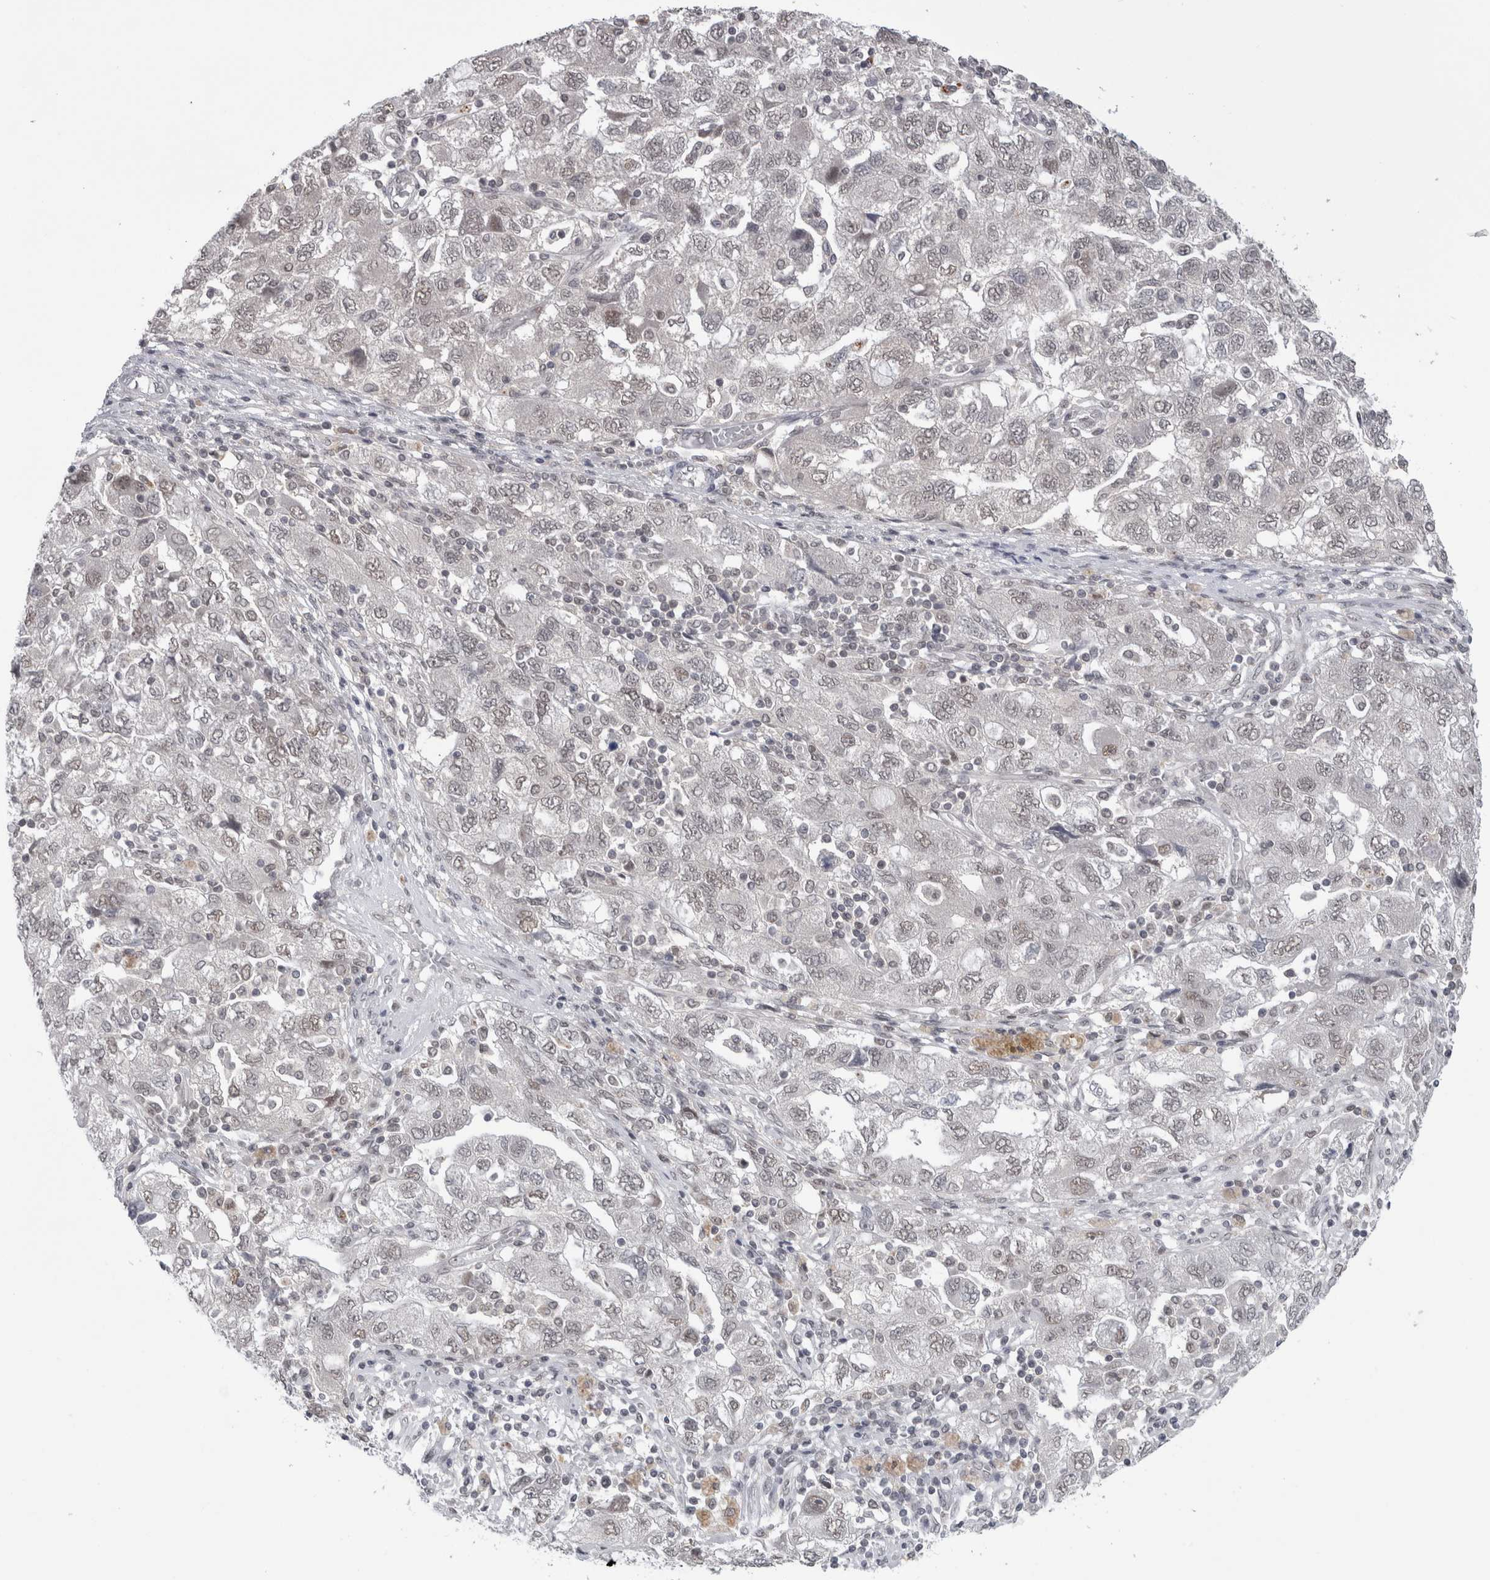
{"staining": {"intensity": "weak", "quantity": "25%-75%", "location": "nuclear"}, "tissue": "ovarian cancer", "cell_type": "Tumor cells", "image_type": "cancer", "snomed": [{"axis": "morphology", "description": "Carcinoma, NOS"}, {"axis": "morphology", "description": "Cystadenocarcinoma, serous, NOS"}, {"axis": "topography", "description": "Ovary"}], "caption": "Protein staining displays weak nuclear staining in about 25%-75% of tumor cells in serous cystadenocarcinoma (ovarian).", "gene": "PSMB2", "patient": {"sex": "female", "age": 69}}